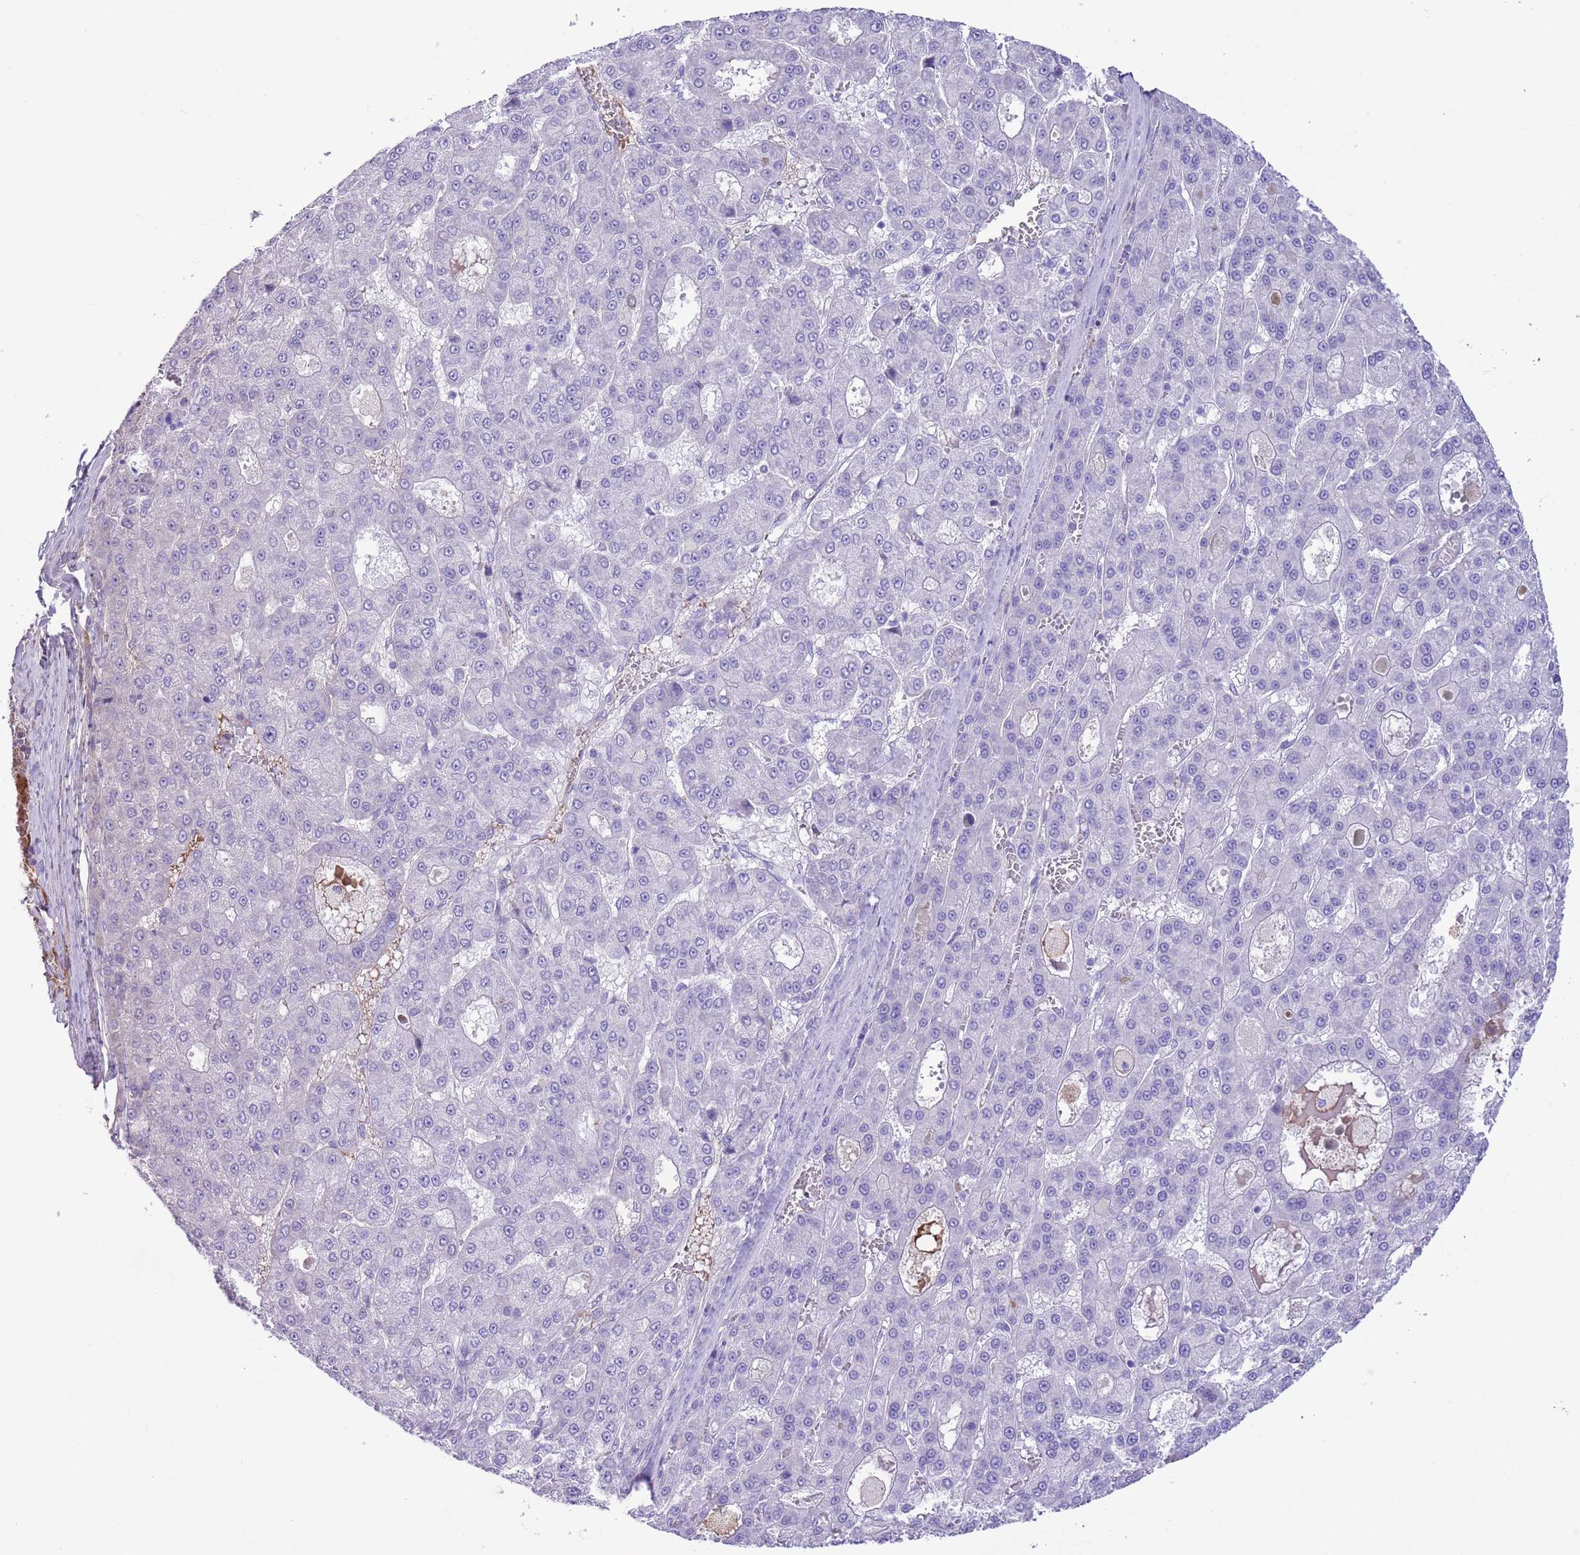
{"staining": {"intensity": "negative", "quantity": "none", "location": "none"}, "tissue": "liver cancer", "cell_type": "Tumor cells", "image_type": "cancer", "snomed": [{"axis": "morphology", "description": "Carcinoma, Hepatocellular, NOS"}, {"axis": "topography", "description": "Liver"}], "caption": "Immunohistochemistry (IHC) of liver cancer exhibits no positivity in tumor cells.", "gene": "IGF1", "patient": {"sex": "male", "age": 70}}